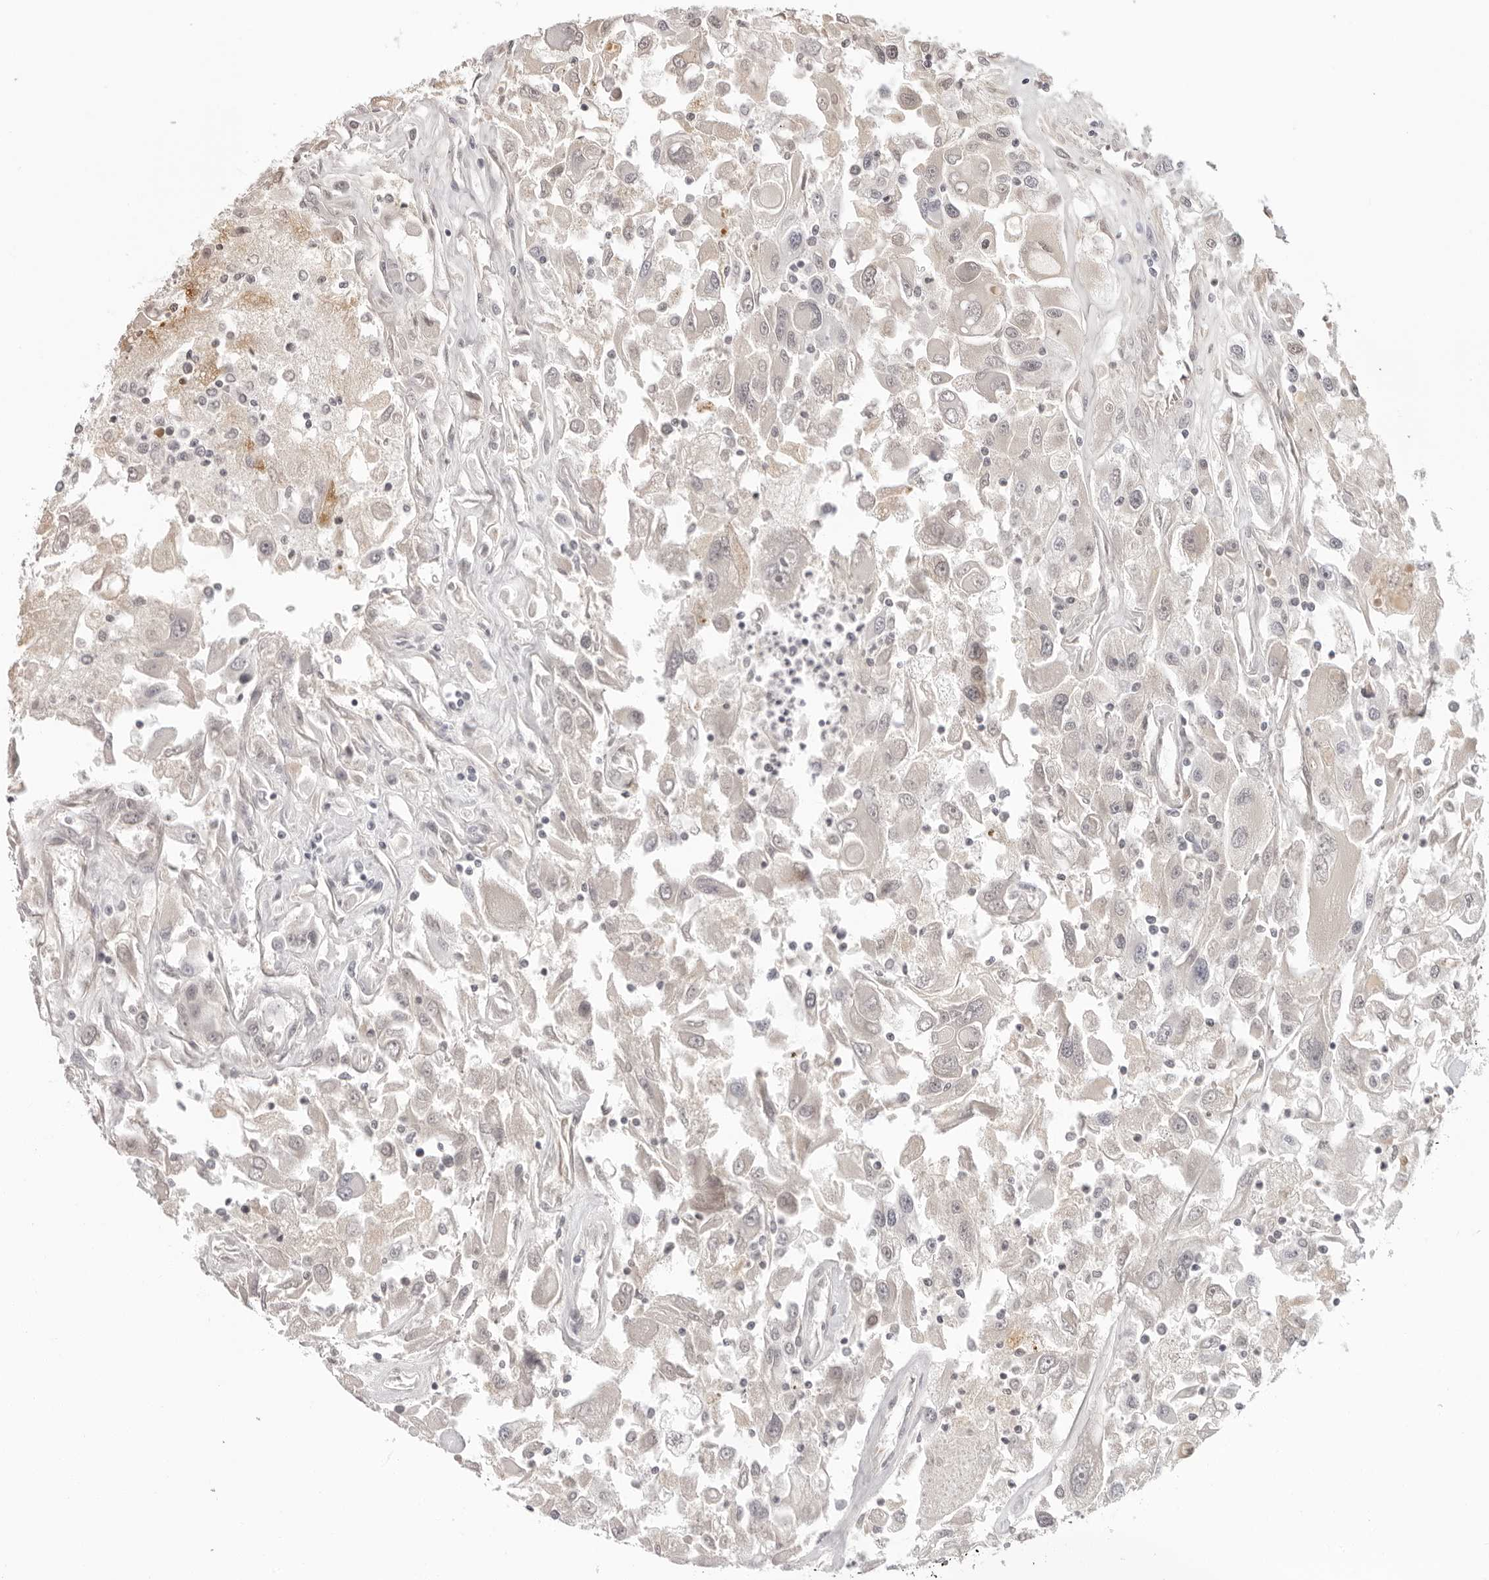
{"staining": {"intensity": "negative", "quantity": "none", "location": "none"}, "tissue": "renal cancer", "cell_type": "Tumor cells", "image_type": "cancer", "snomed": [{"axis": "morphology", "description": "Adenocarcinoma, NOS"}, {"axis": "topography", "description": "Kidney"}], "caption": "Protein analysis of renal cancer displays no significant staining in tumor cells.", "gene": "STRADB", "patient": {"sex": "female", "age": 52}}